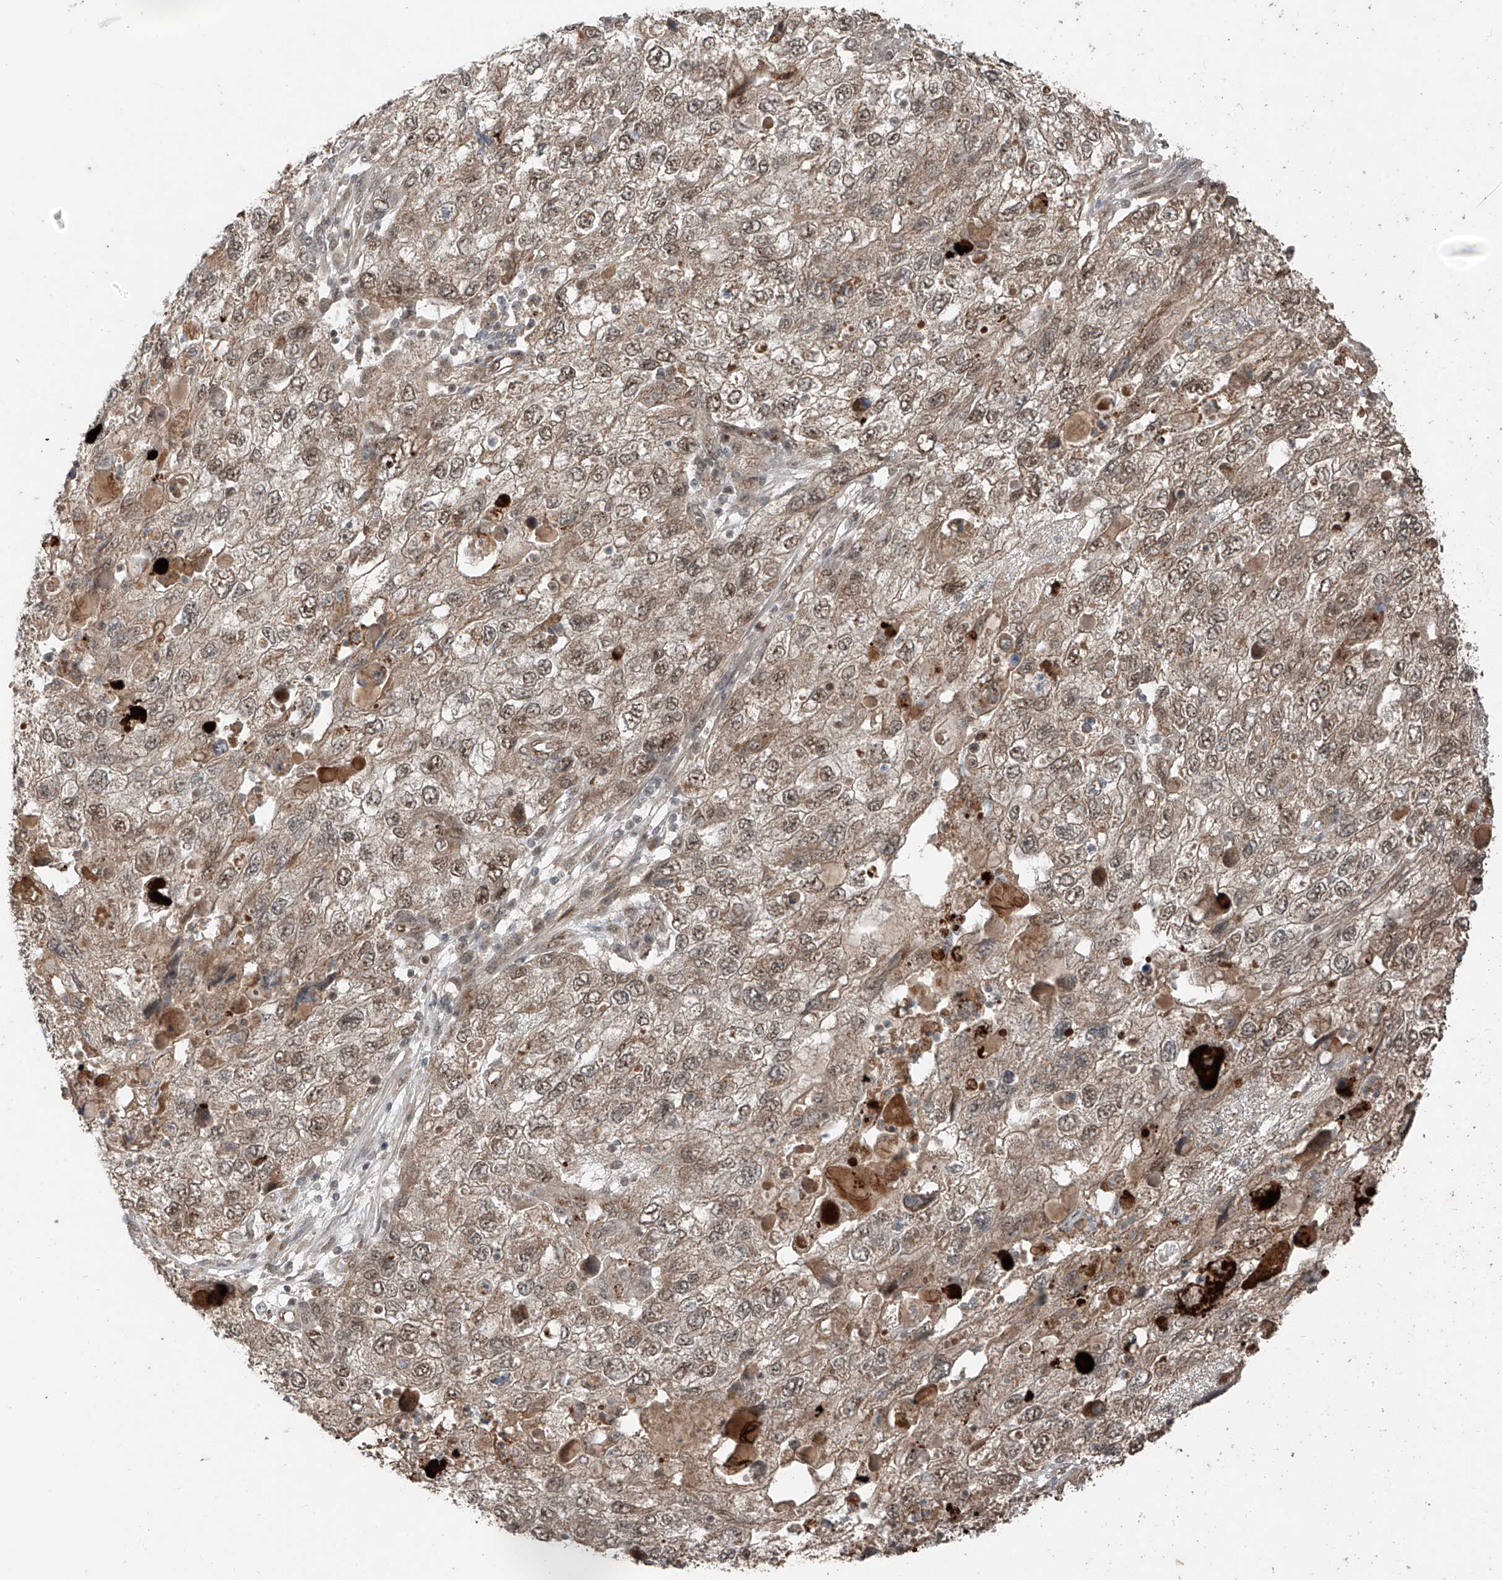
{"staining": {"intensity": "moderate", "quantity": ">75%", "location": "cytoplasmic/membranous"}, "tissue": "endometrial cancer", "cell_type": "Tumor cells", "image_type": "cancer", "snomed": [{"axis": "morphology", "description": "Adenocarcinoma, NOS"}, {"axis": "topography", "description": "Endometrium"}], "caption": "The immunohistochemical stain highlights moderate cytoplasmic/membranous positivity in tumor cells of endometrial cancer (adenocarcinoma) tissue.", "gene": "ZNF620", "patient": {"sex": "female", "age": 49}}